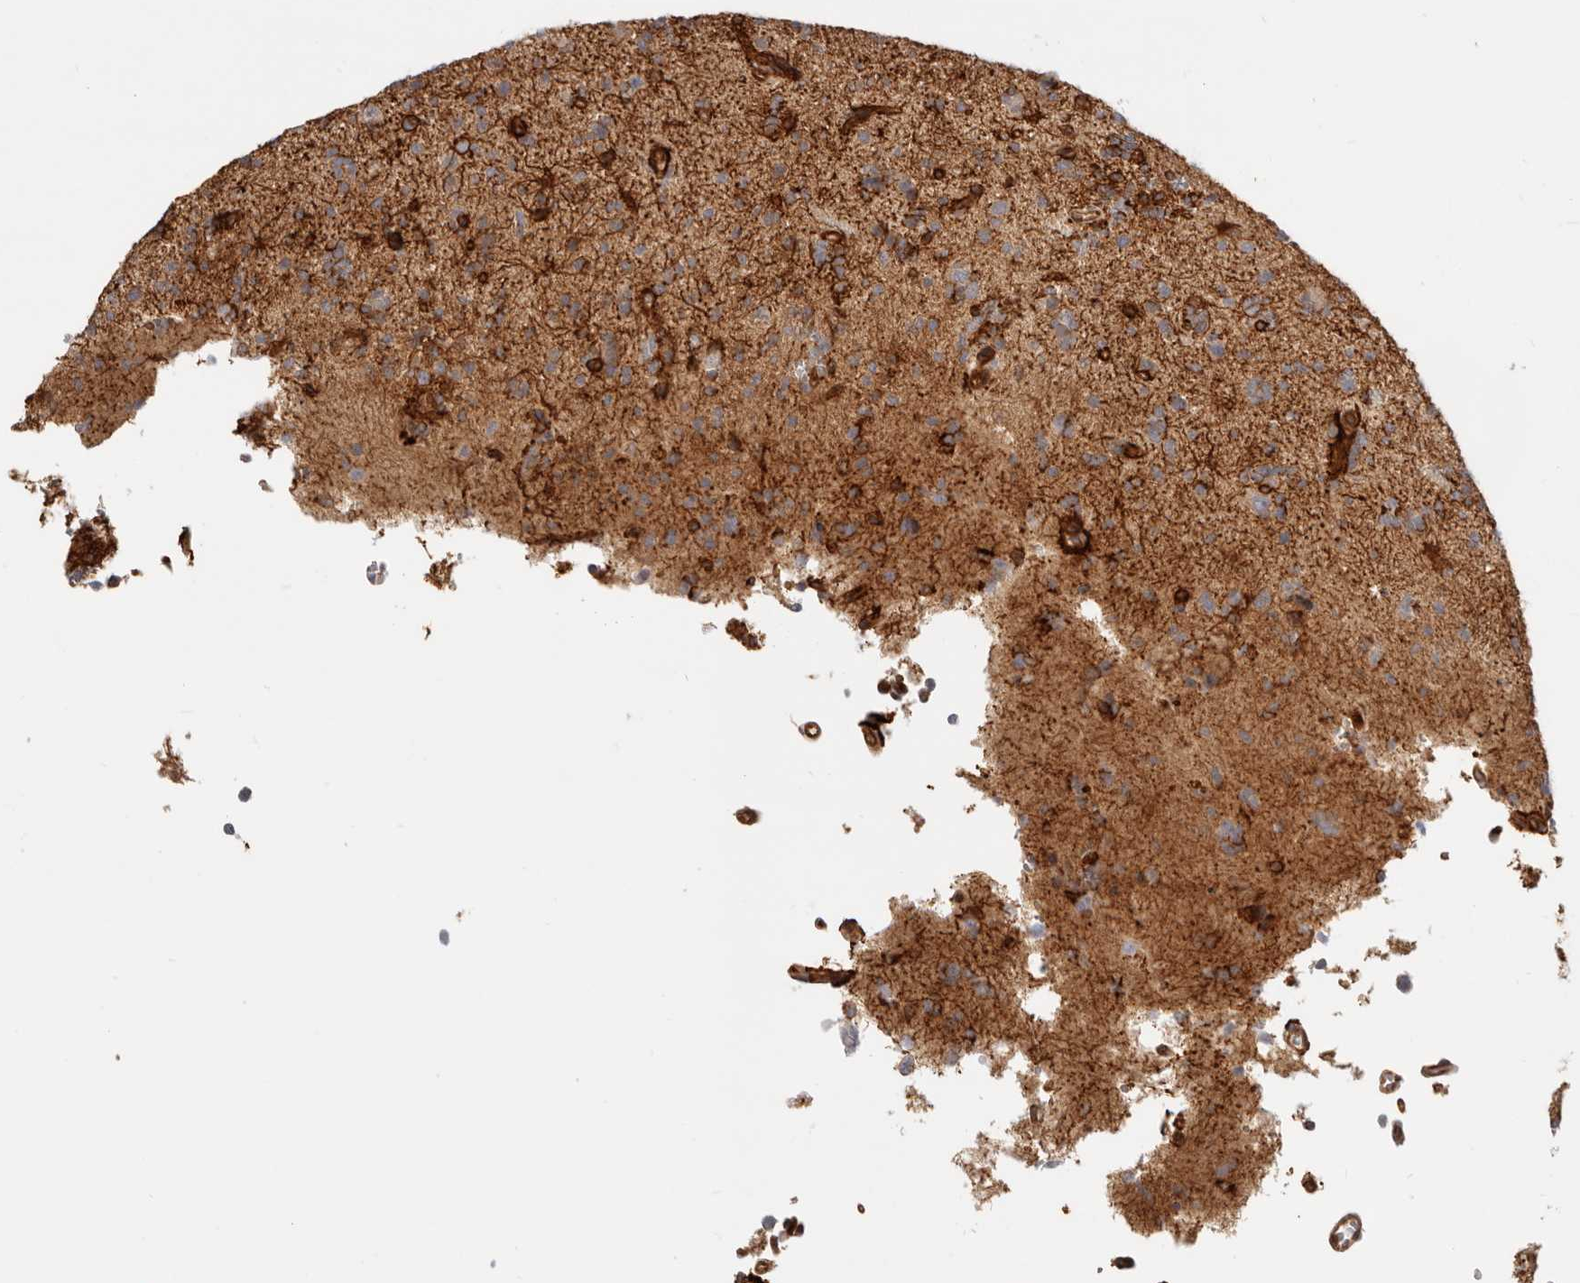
{"staining": {"intensity": "weak", "quantity": "25%-75%", "location": "cytoplasmic/membranous"}, "tissue": "glioma", "cell_type": "Tumor cells", "image_type": "cancer", "snomed": [{"axis": "morphology", "description": "Glioma, malignant, High grade"}, {"axis": "topography", "description": "Brain"}], "caption": "Immunohistochemistry (IHC) image of neoplastic tissue: human glioma stained using IHC shows low levels of weak protein expression localized specifically in the cytoplasmic/membranous of tumor cells, appearing as a cytoplasmic/membranous brown color.", "gene": "UFSP1", "patient": {"sex": "female", "age": 62}}